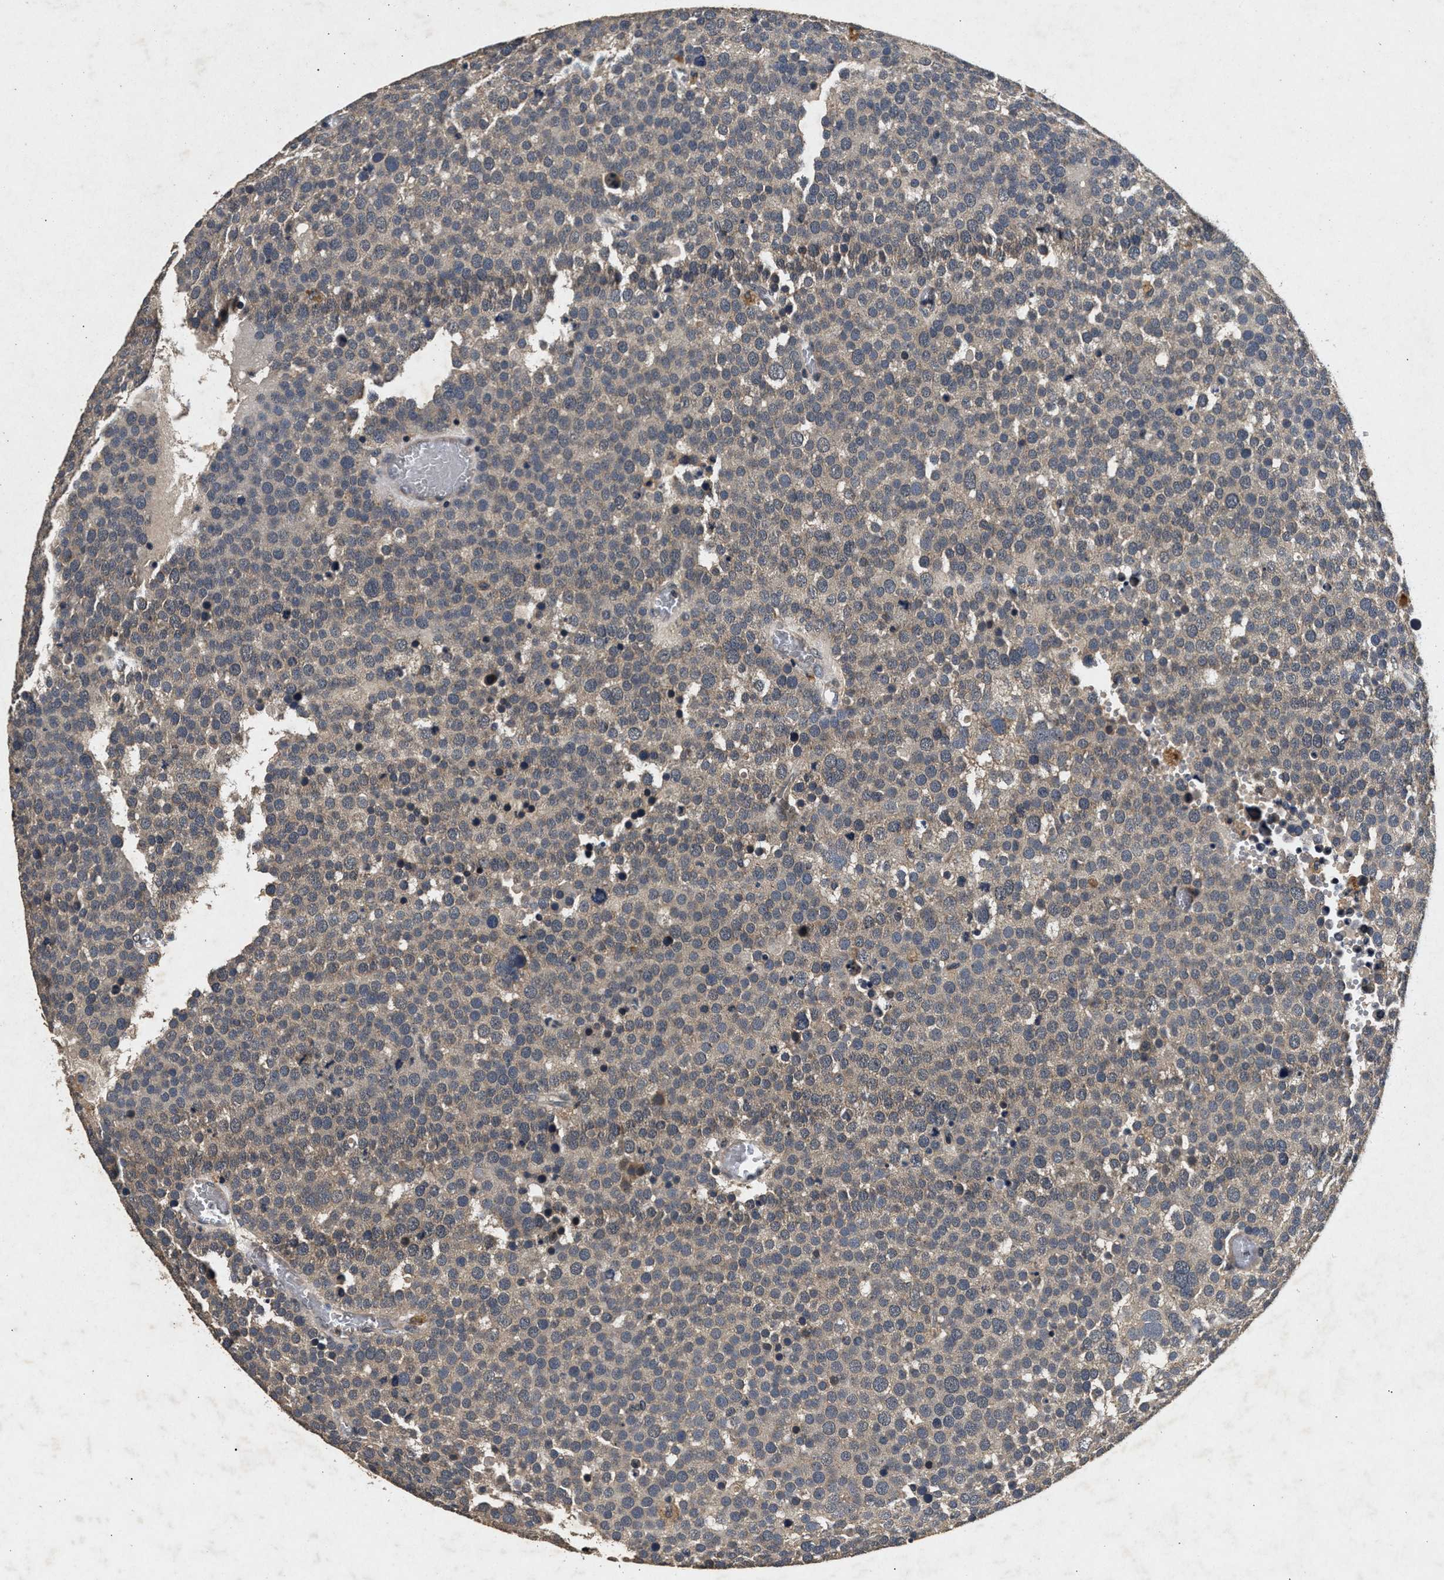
{"staining": {"intensity": "weak", "quantity": "<25%", "location": "cytoplasmic/membranous"}, "tissue": "testis cancer", "cell_type": "Tumor cells", "image_type": "cancer", "snomed": [{"axis": "morphology", "description": "Normal tissue, NOS"}, {"axis": "morphology", "description": "Seminoma, NOS"}, {"axis": "topography", "description": "Testis"}], "caption": "Image shows no protein positivity in tumor cells of testis cancer (seminoma) tissue. (DAB IHC, high magnification).", "gene": "PPP1CC", "patient": {"sex": "male", "age": 71}}